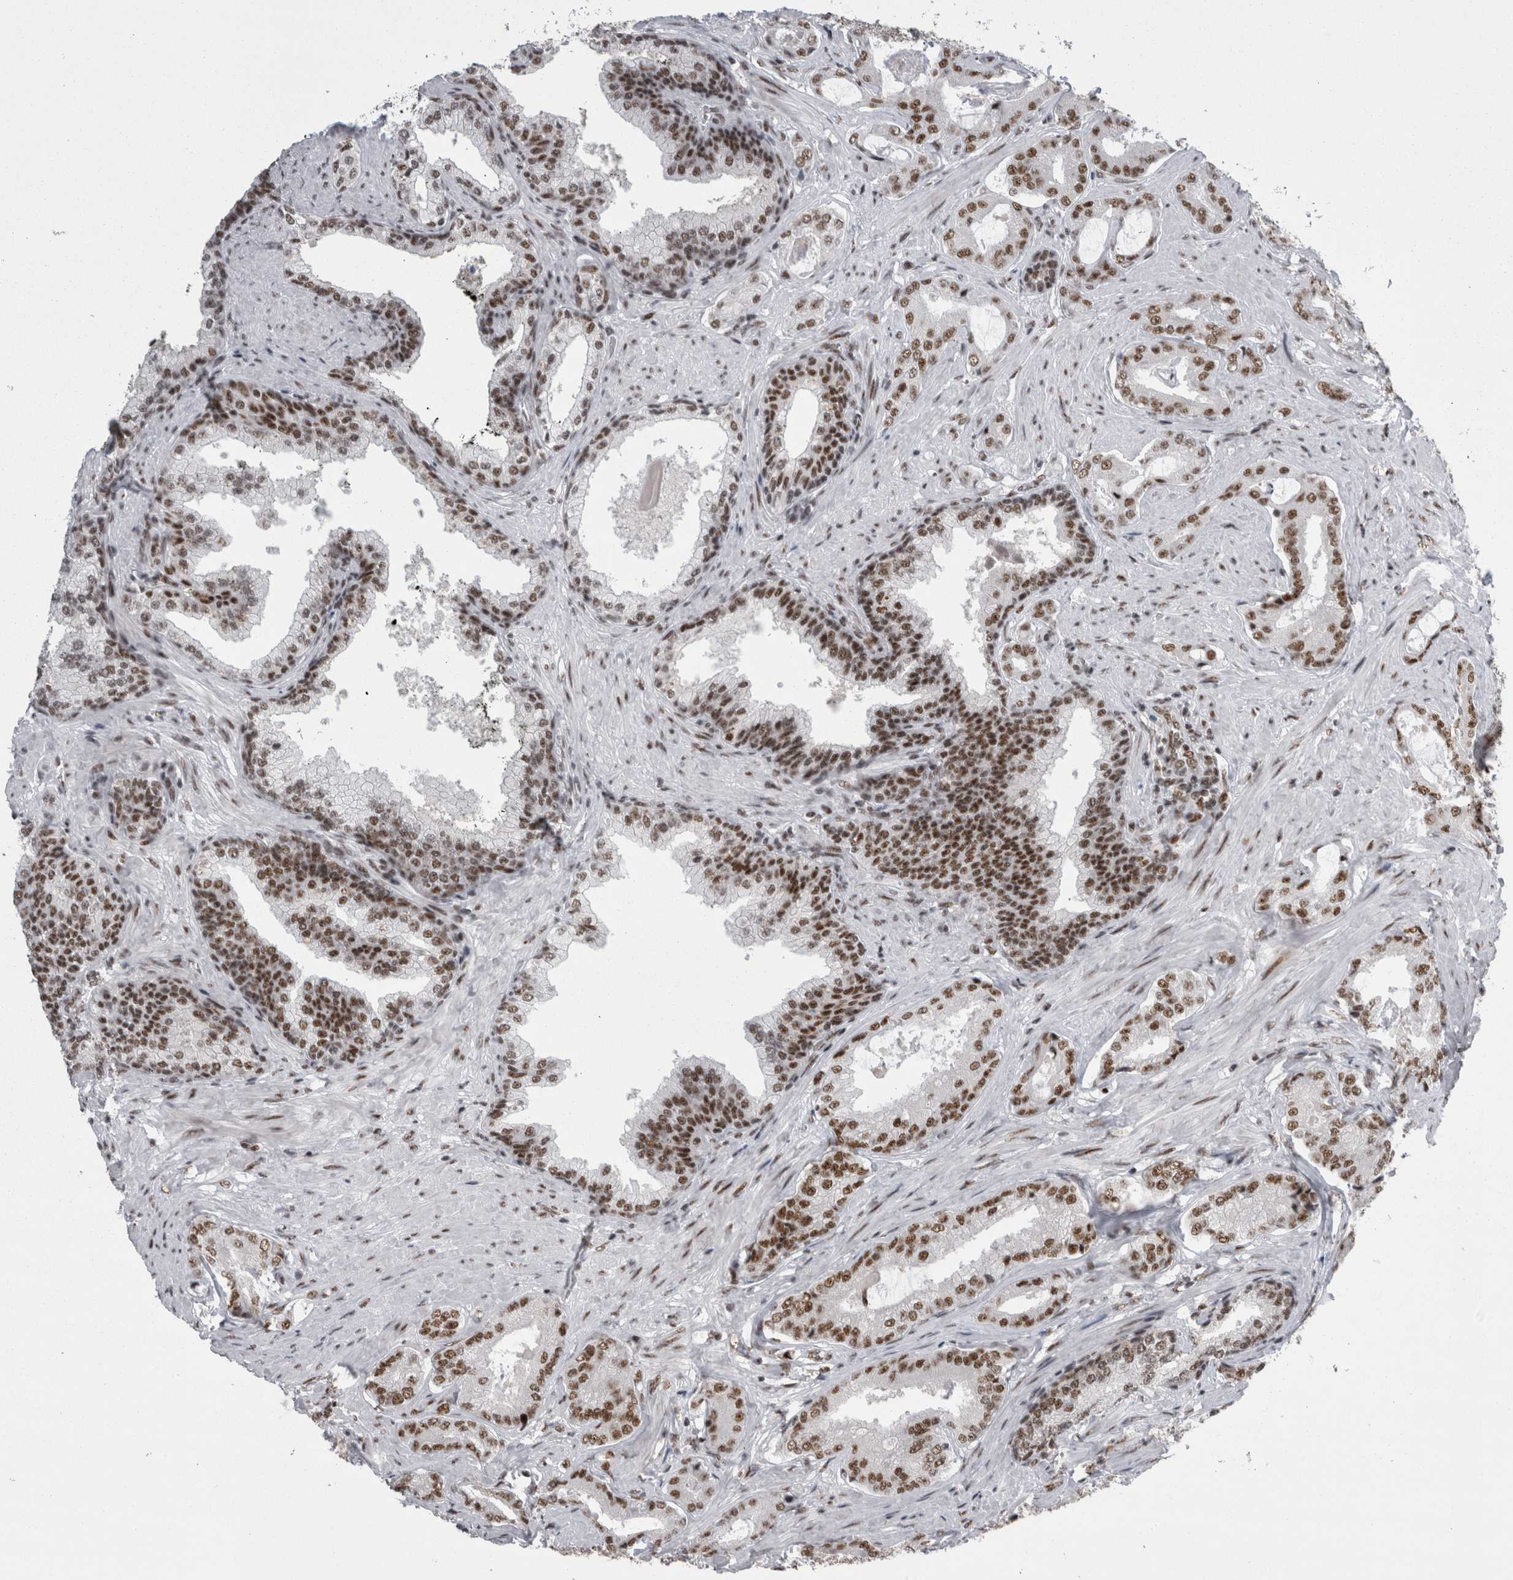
{"staining": {"intensity": "moderate", "quantity": ">75%", "location": "nuclear"}, "tissue": "prostate cancer", "cell_type": "Tumor cells", "image_type": "cancer", "snomed": [{"axis": "morphology", "description": "Adenocarcinoma, Low grade"}, {"axis": "topography", "description": "Prostate"}], "caption": "About >75% of tumor cells in human prostate low-grade adenocarcinoma exhibit moderate nuclear protein positivity as visualized by brown immunohistochemical staining.", "gene": "SNRNP40", "patient": {"sex": "male", "age": 71}}